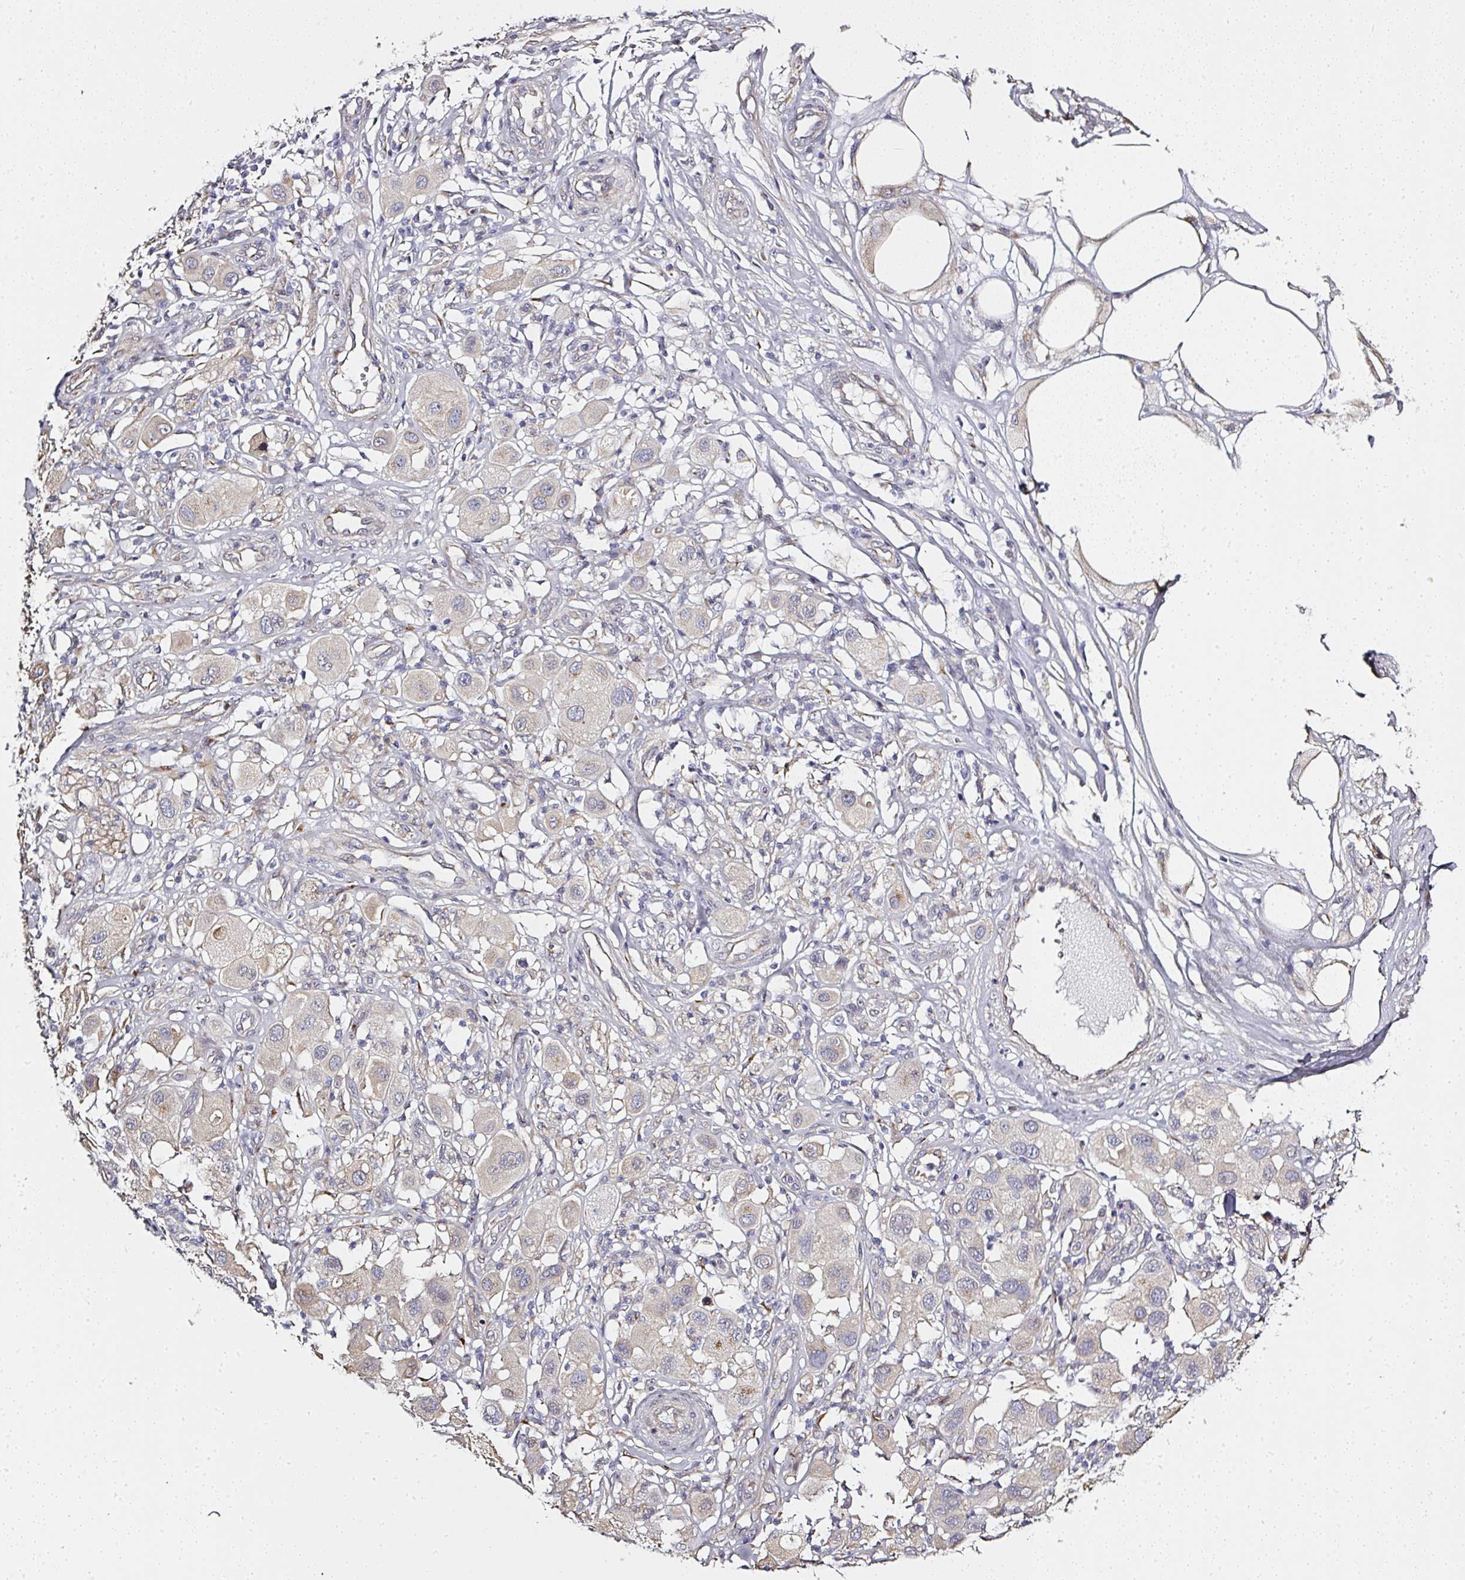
{"staining": {"intensity": "negative", "quantity": "none", "location": "none"}, "tissue": "melanoma", "cell_type": "Tumor cells", "image_type": "cancer", "snomed": [{"axis": "morphology", "description": "Malignant melanoma, Metastatic site"}, {"axis": "topography", "description": "Skin"}], "caption": "Tumor cells are negative for protein expression in human malignant melanoma (metastatic site).", "gene": "ATP8B2", "patient": {"sex": "male", "age": 41}}